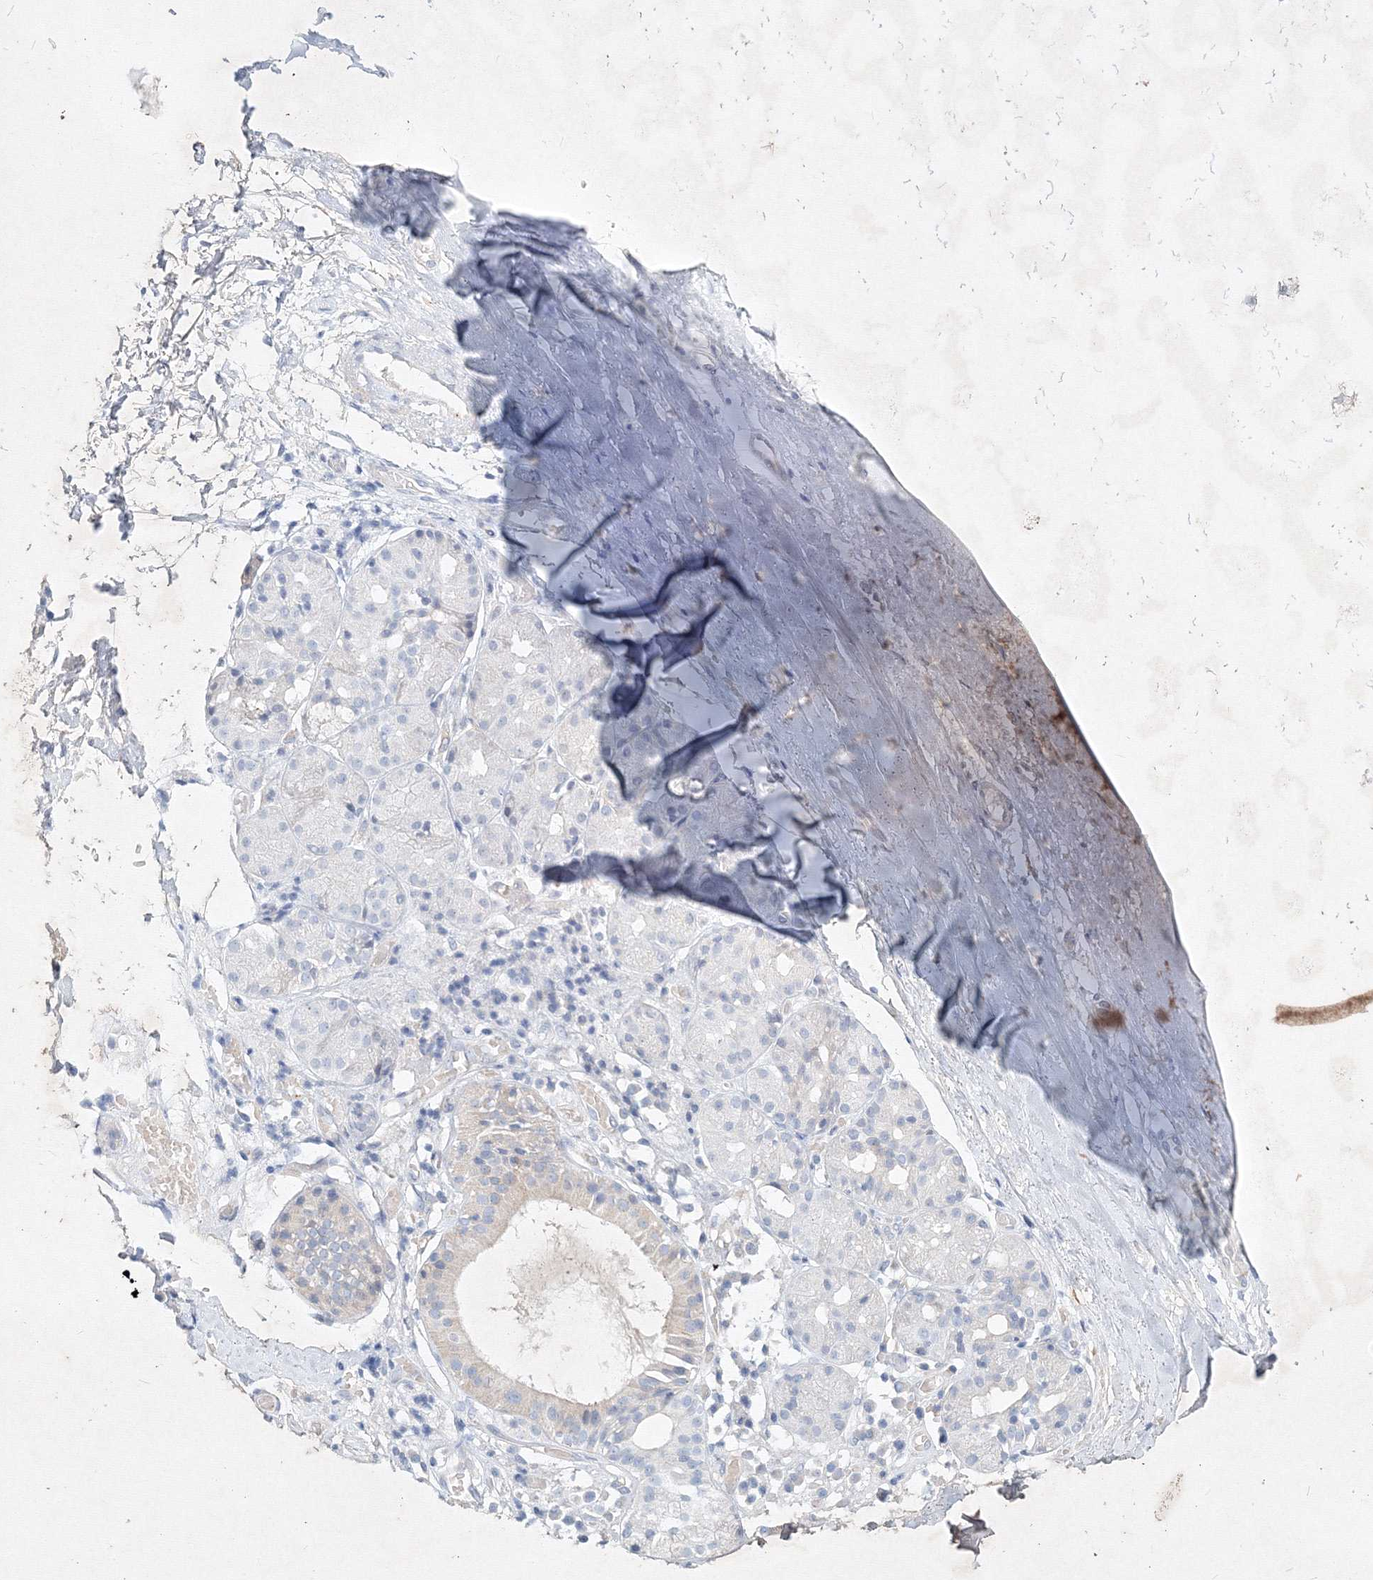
{"staining": {"intensity": "negative", "quantity": "none", "location": "none"}, "tissue": "adipose tissue", "cell_type": "Adipocytes", "image_type": "normal", "snomed": [{"axis": "morphology", "description": "Normal tissue, NOS"}, {"axis": "morphology", "description": "Basal cell carcinoma"}, {"axis": "topography", "description": "Cartilage tissue"}, {"axis": "topography", "description": "Nasopharynx"}, {"axis": "topography", "description": "Oral tissue"}], "caption": "Immunohistochemistry (IHC) of benign adipose tissue displays no staining in adipocytes. Nuclei are stained in blue.", "gene": "CXXC4", "patient": {"sex": "female", "age": 77}}